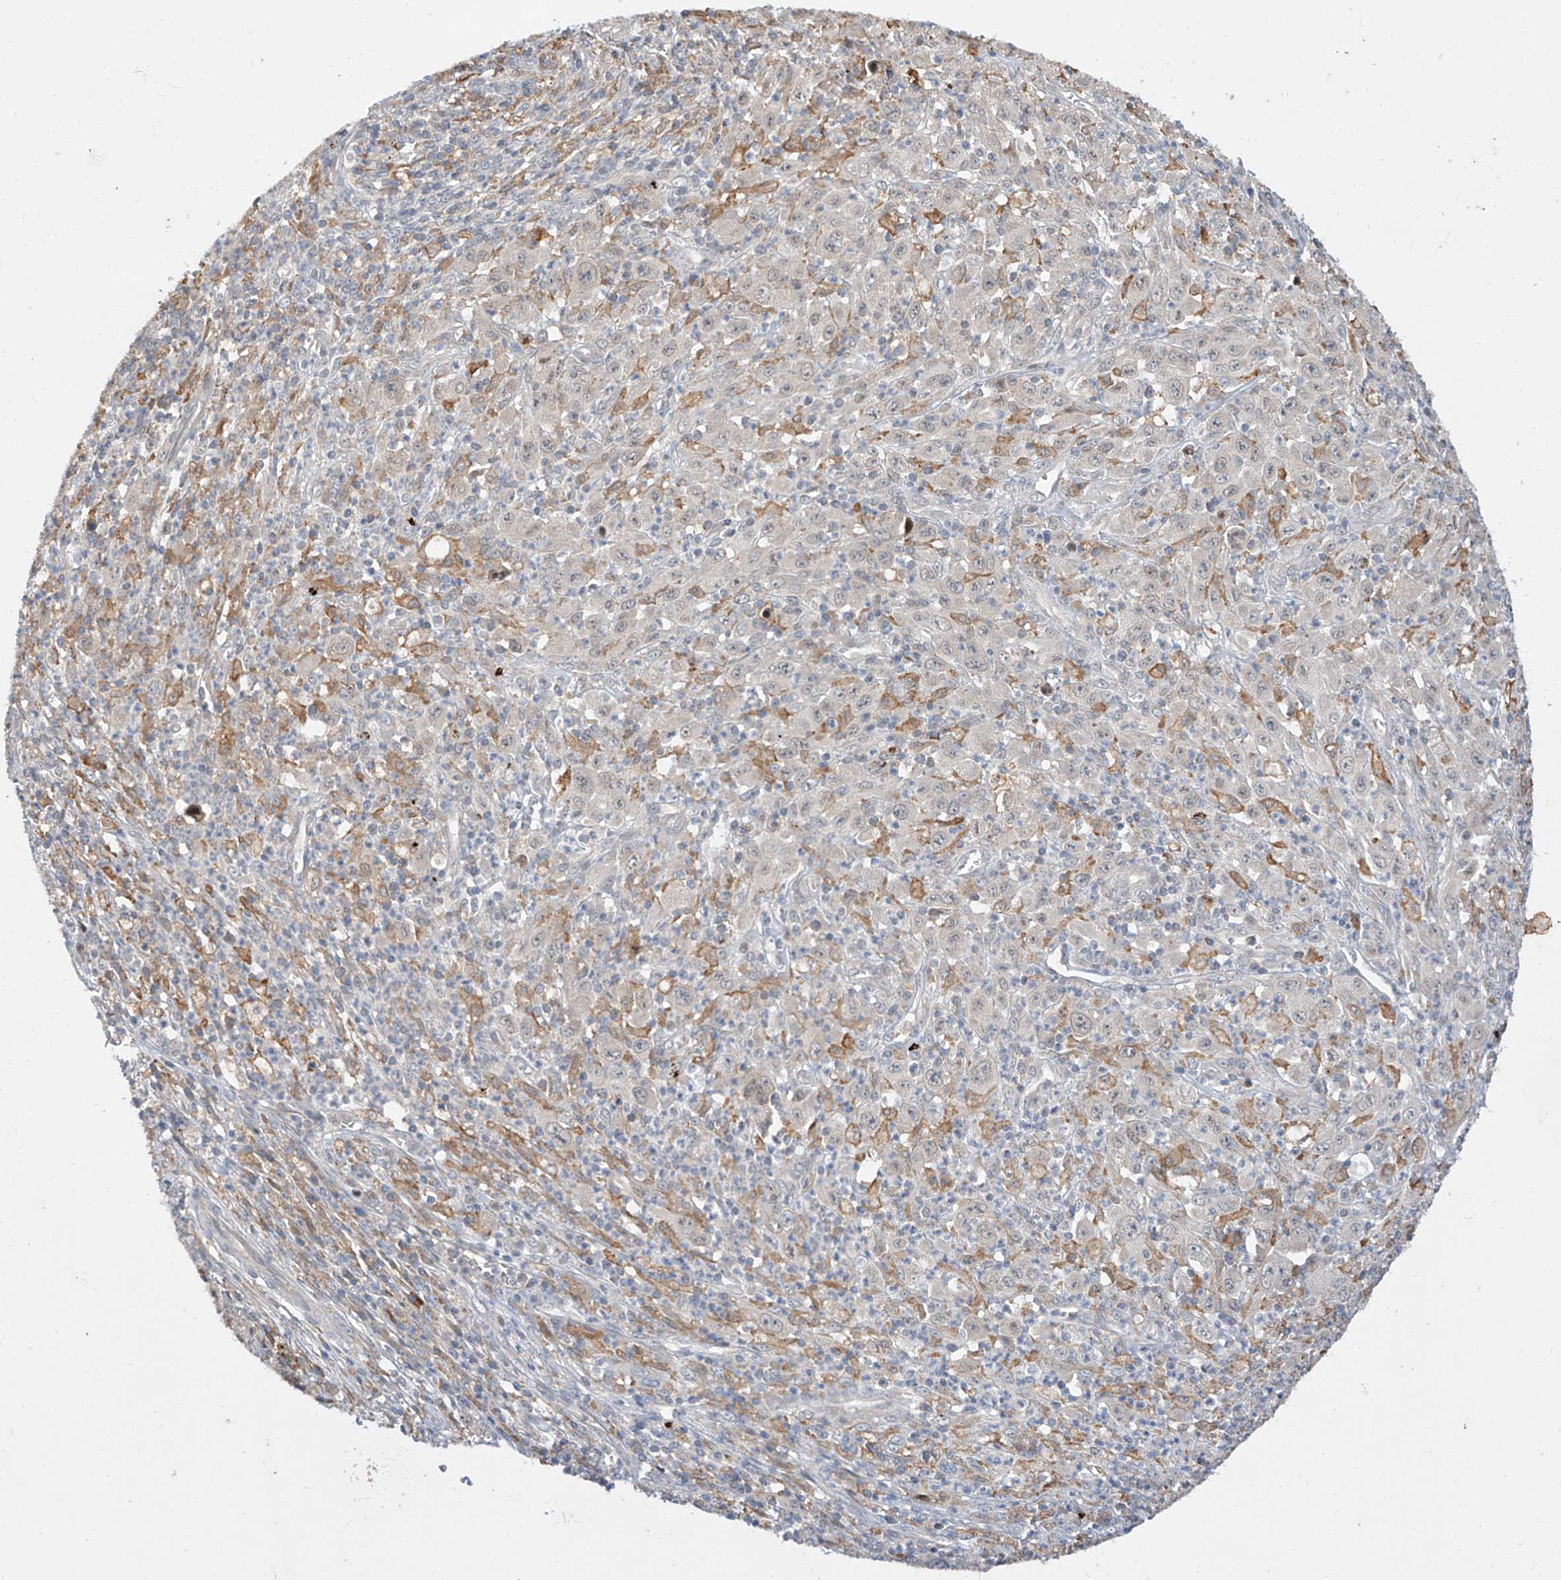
{"staining": {"intensity": "negative", "quantity": "none", "location": "none"}, "tissue": "melanoma", "cell_type": "Tumor cells", "image_type": "cancer", "snomed": [{"axis": "morphology", "description": "Malignant melanoma, Metastatic site"}, {"axis": "topography", "description": "Skin"}], "caption": "Immunohistochemistry (IHC) photomicrograph of human melanoma stained for a protein (brown), which displays no expression in tumor cells.", "gene": "DIRAS3", "patient": {"sex": "female", "age": 56}}